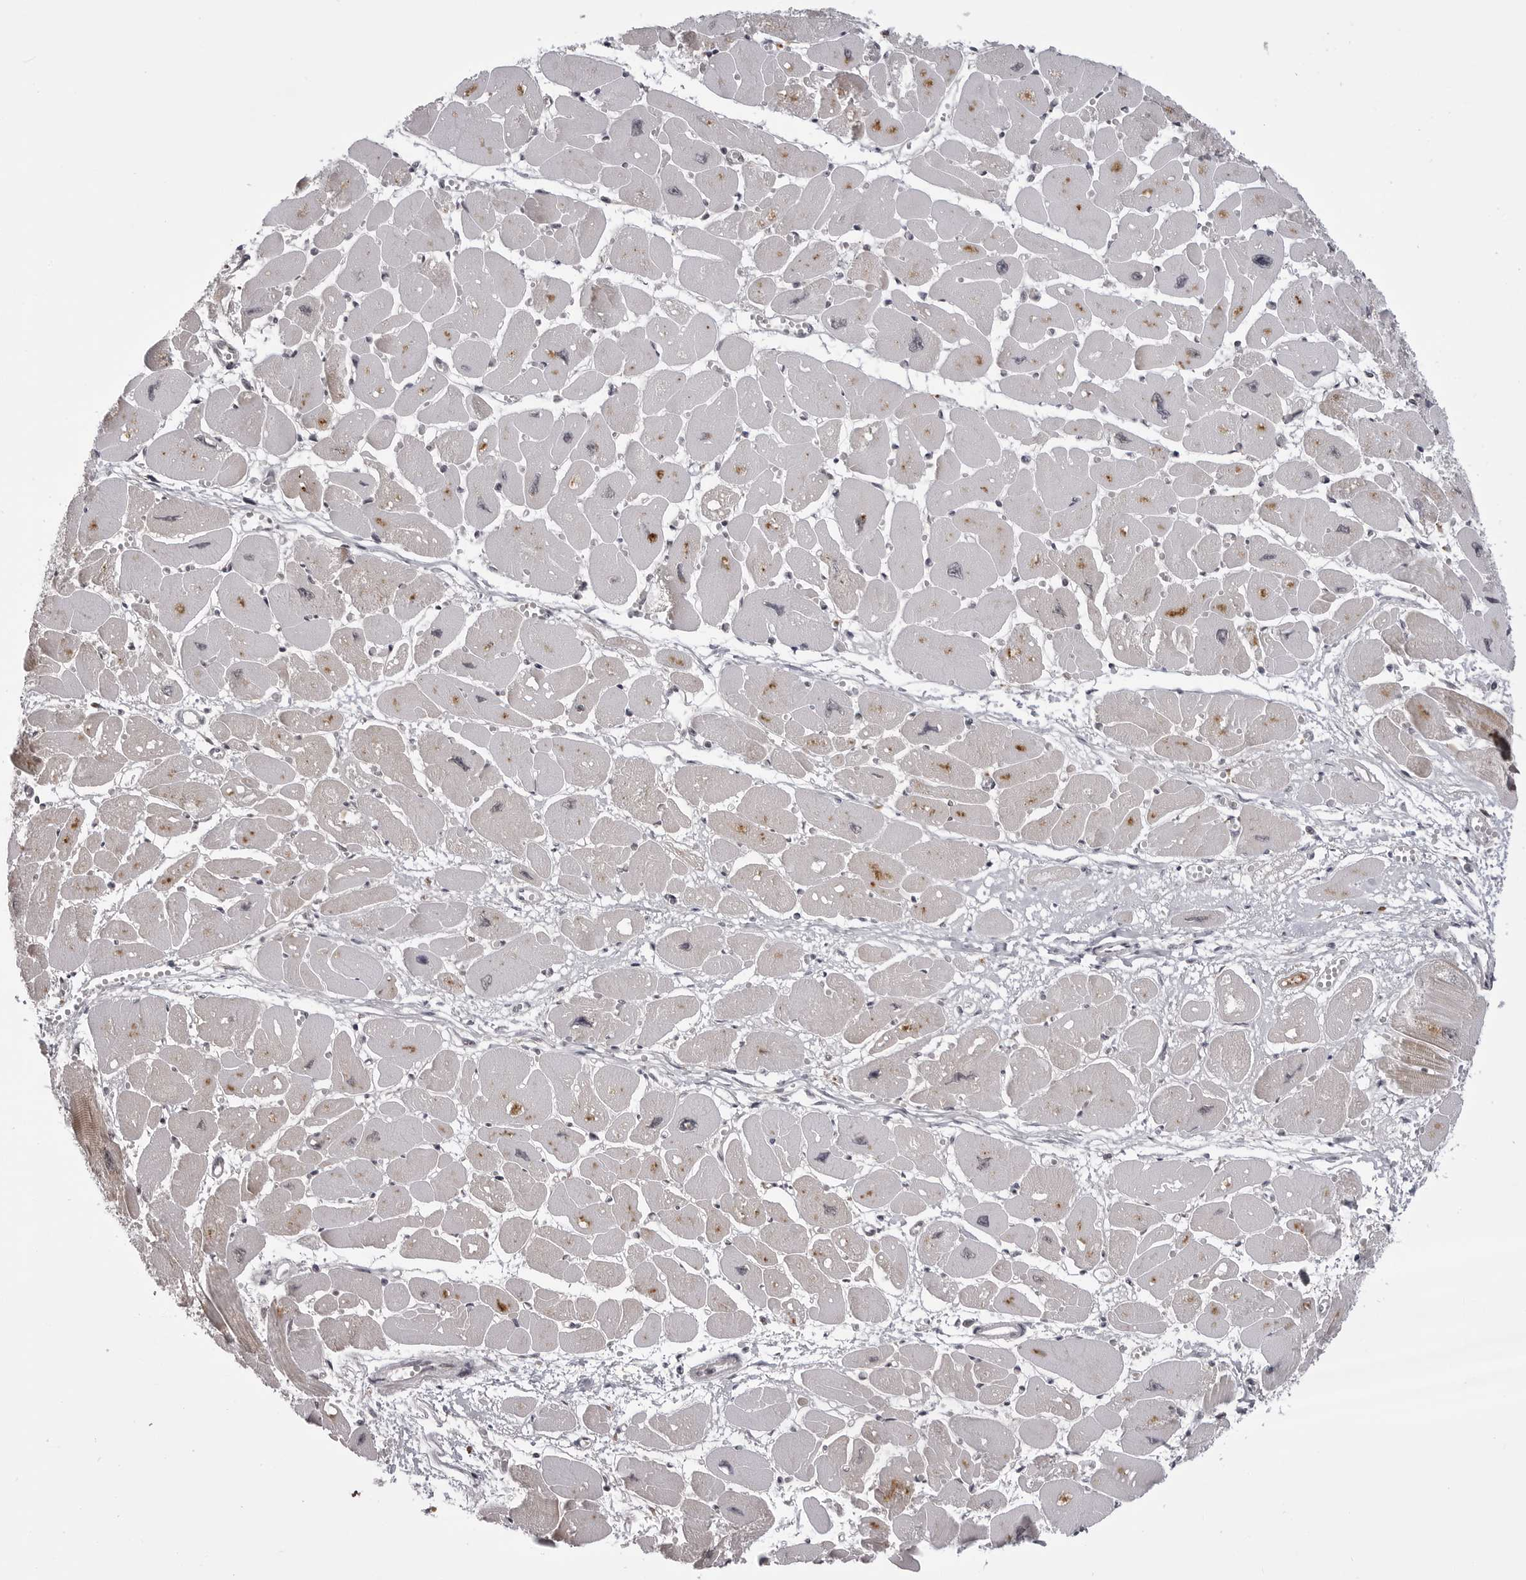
{"staining": {"intensity": "weak", "quantity": "25%-75%", "location": "cytoplasmic/membranous"}, "tissue": "heart muscle", "cell_type": "Cardiomyocytes", "image_type": "normal", "snomed": [{"axis": "morphology", "description": "Normal tissue, NOS"}, {"axis": "topography", "description": "Heart"}], "caption": "High-power microscopy captured an immunohistochemistry micrograph of unremarkable heart muscle, revealing weak cytoplasmic/membranous staining in about 25%-75% of cardiomyocytes.", "gene": "PHF3", "patient": {"sex": "female", "age": 54}}